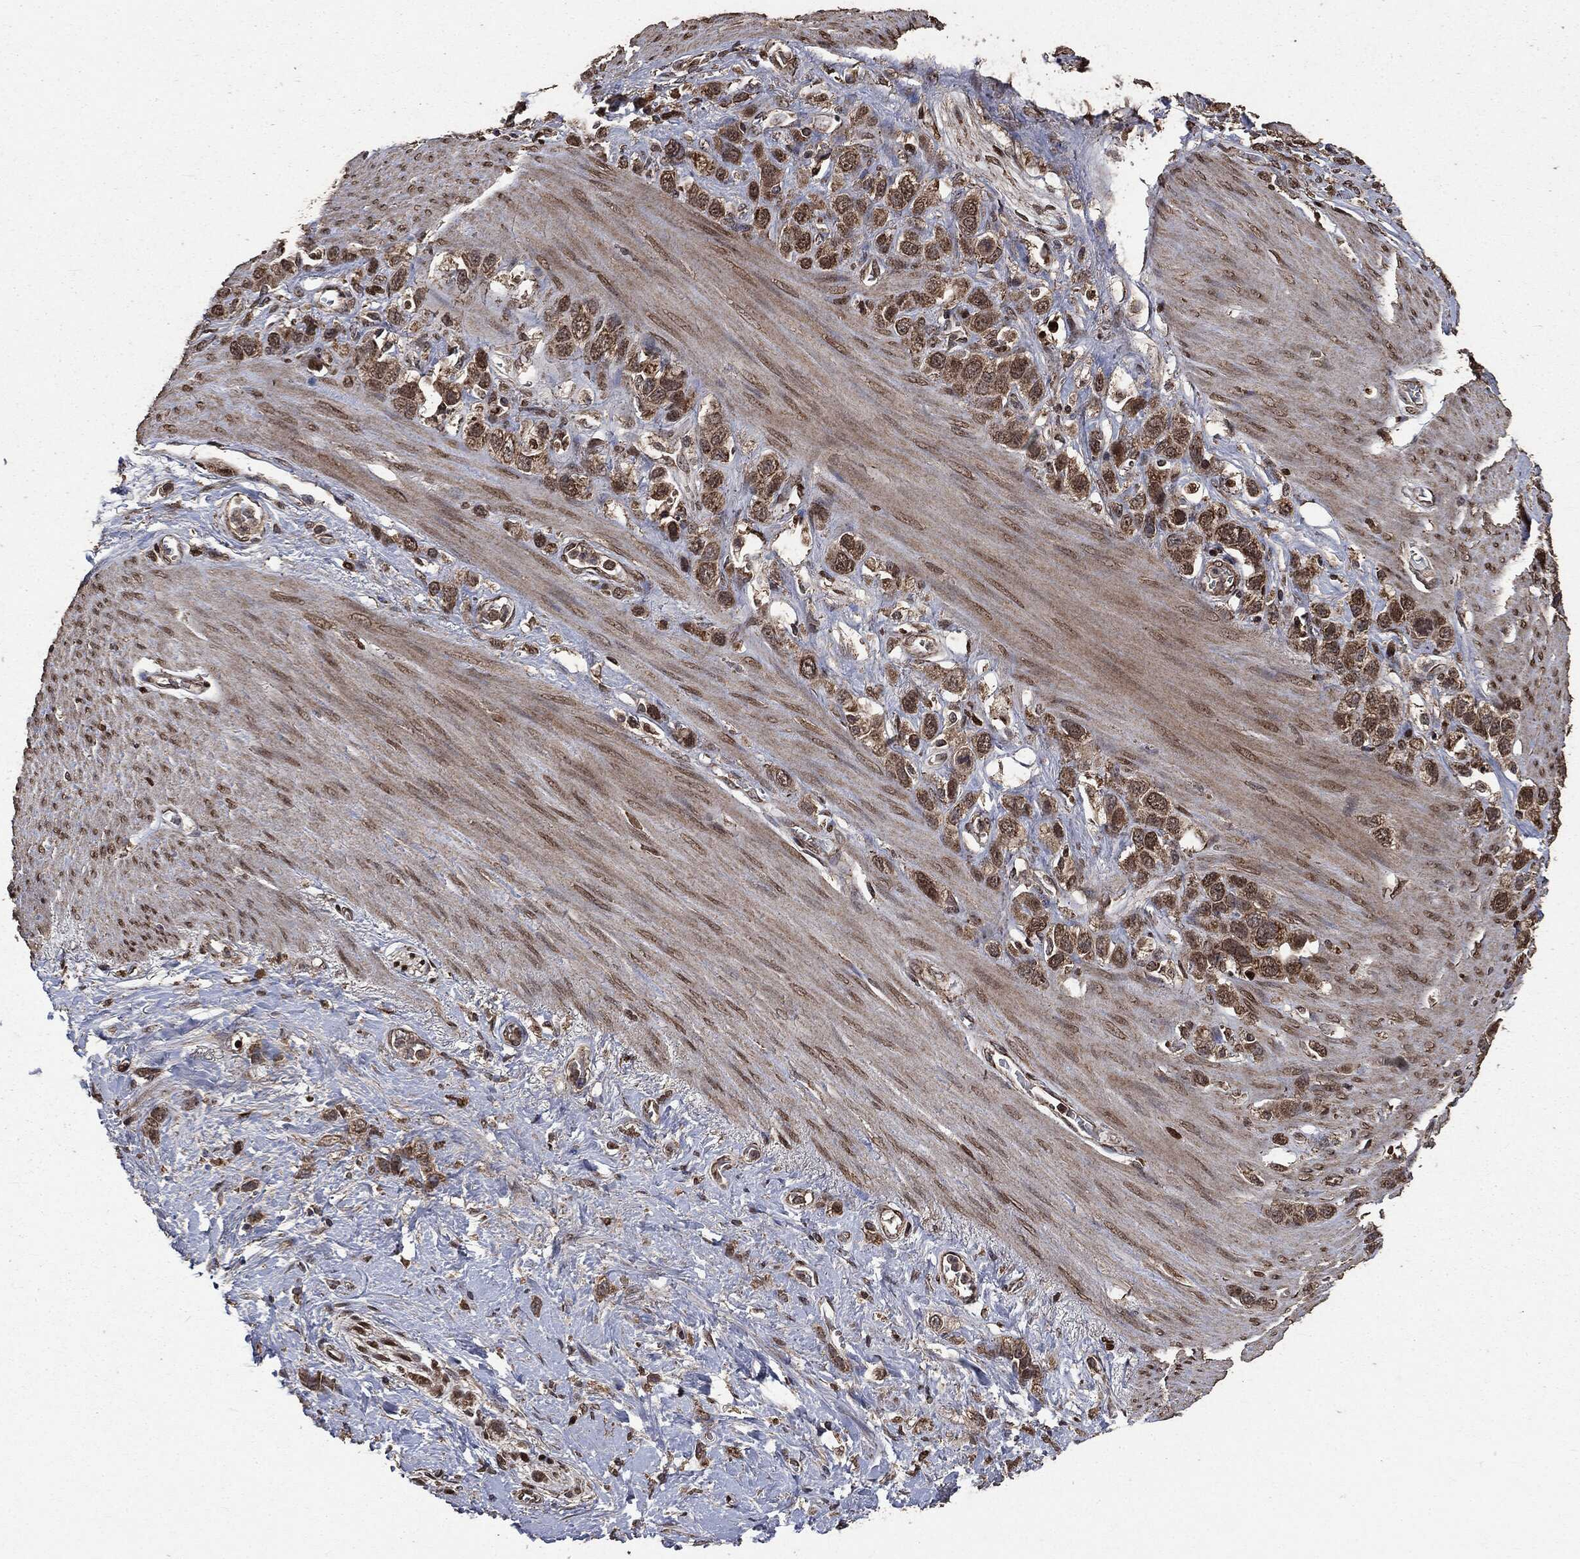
{"staining": {"intensity": "moderate", "quantity": ">75%", "location": "cytoplasmic/membranous"}, "tissue": "stomach cancer", "cell_type": "Tumor cells", "image_type": "cancer", "snomed": [{"axis": "morphology", "description": "Adenocarcinoma, NOS"}, {"axis": "topography", "description": "Stomach"}], "caption": "Stomach adenocarcinoma stained with a protein marker shows moderate staining in tumor cells.", "gene": "PPP6R2", "patient": {"sex": "female", "age": 65}}